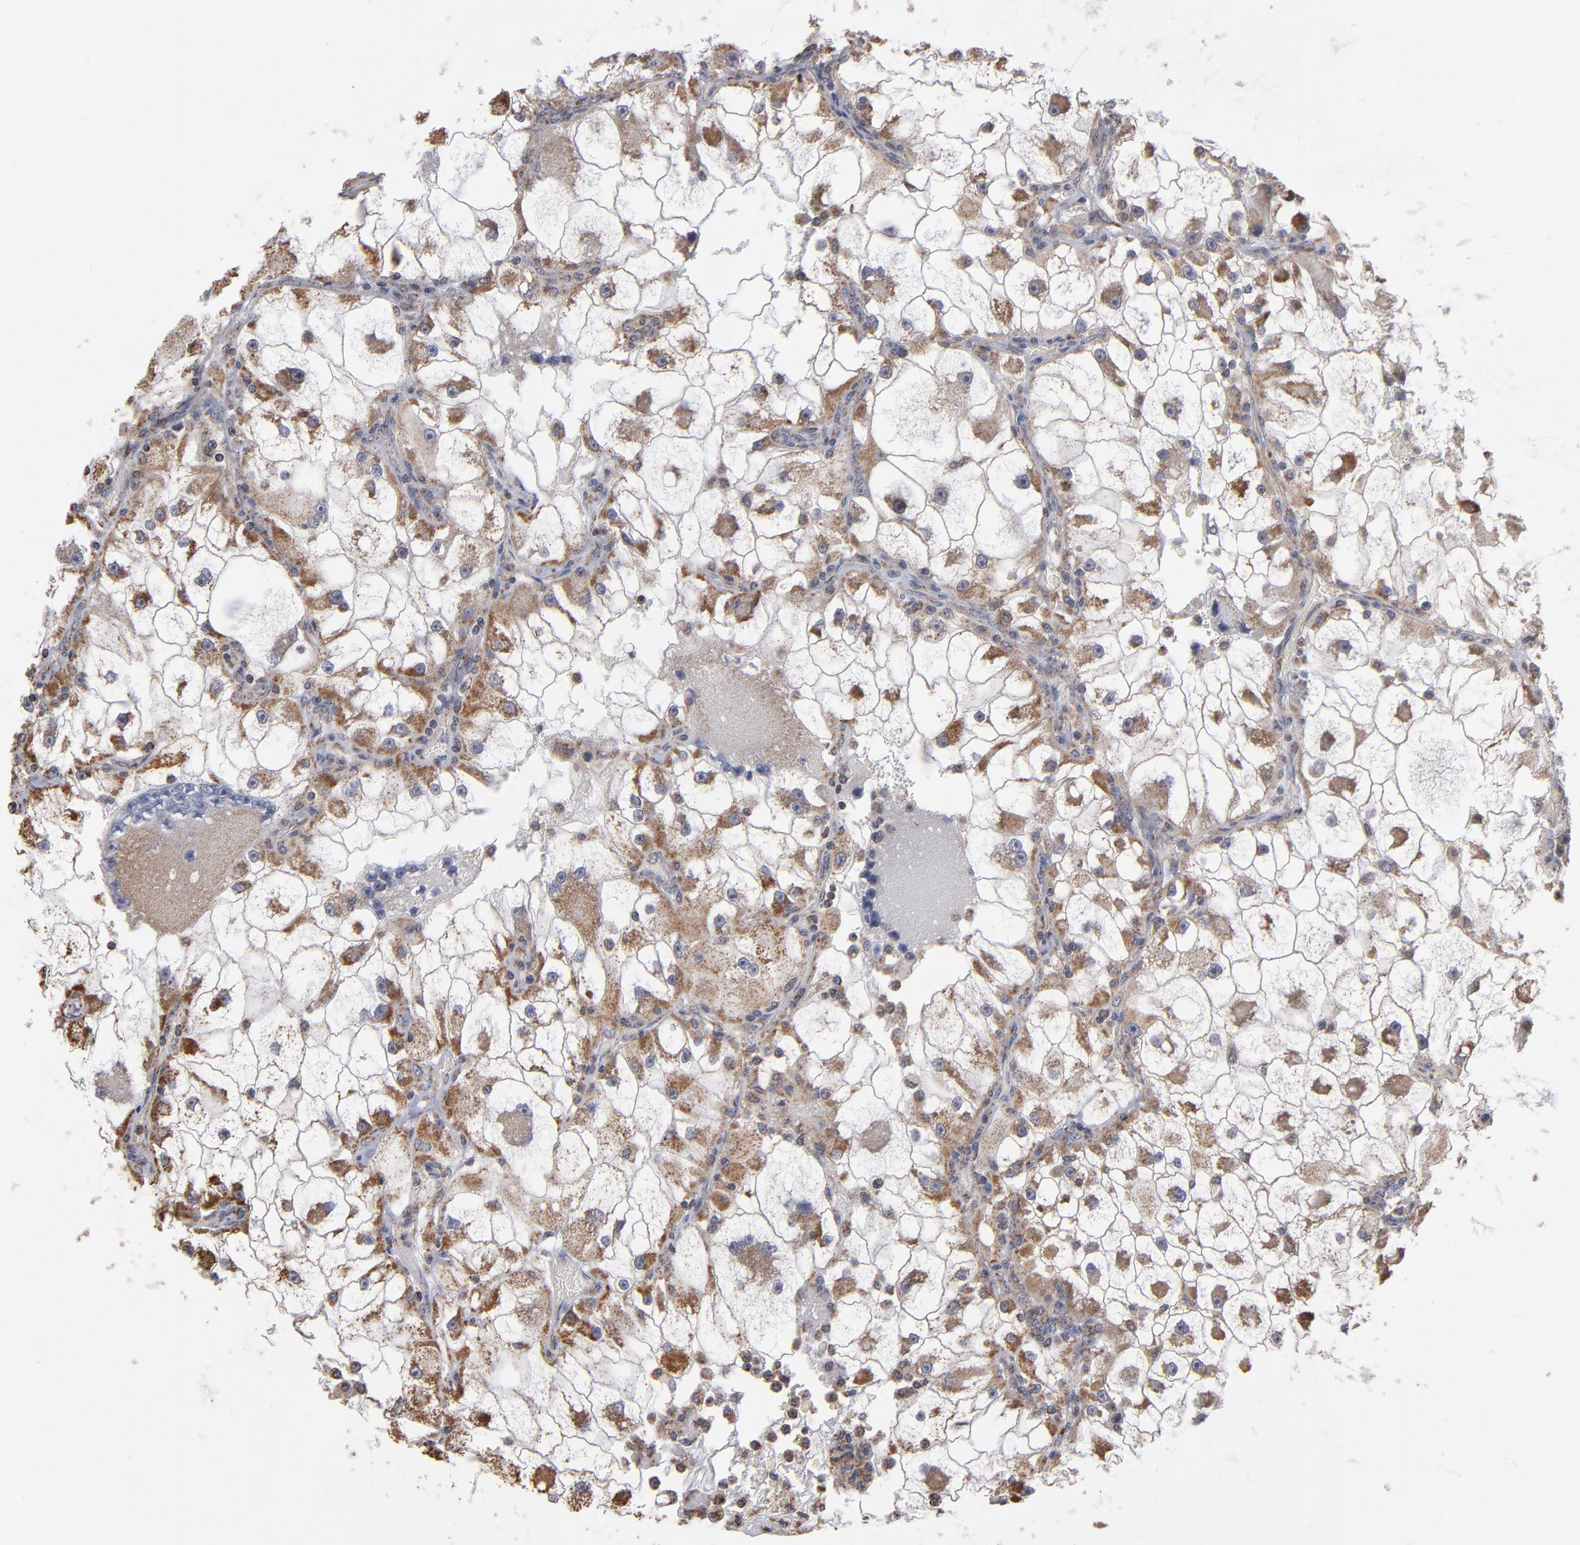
{"staining": {"intensity": "weak", "quantity": ">75%", "location": "cytoplasmic/membranous"}, "tissue": "renal cancer", "cell_type": "Tumor cells", "image_type": "cancer", "snomed": [{"axis": "morphology", "description": "Adenocarcinoma, NOS"}, {"axis": "topography", "description": "Kidney"}], "caption": "Human adenocarcinoma (renal) stained with a brown dye exhibits weak cytoplasmic/membranous positive expression in approximately >75% of tumor cells.", "gene": "MIPOL1", "patient": {"sex": "female", "age": 73}}